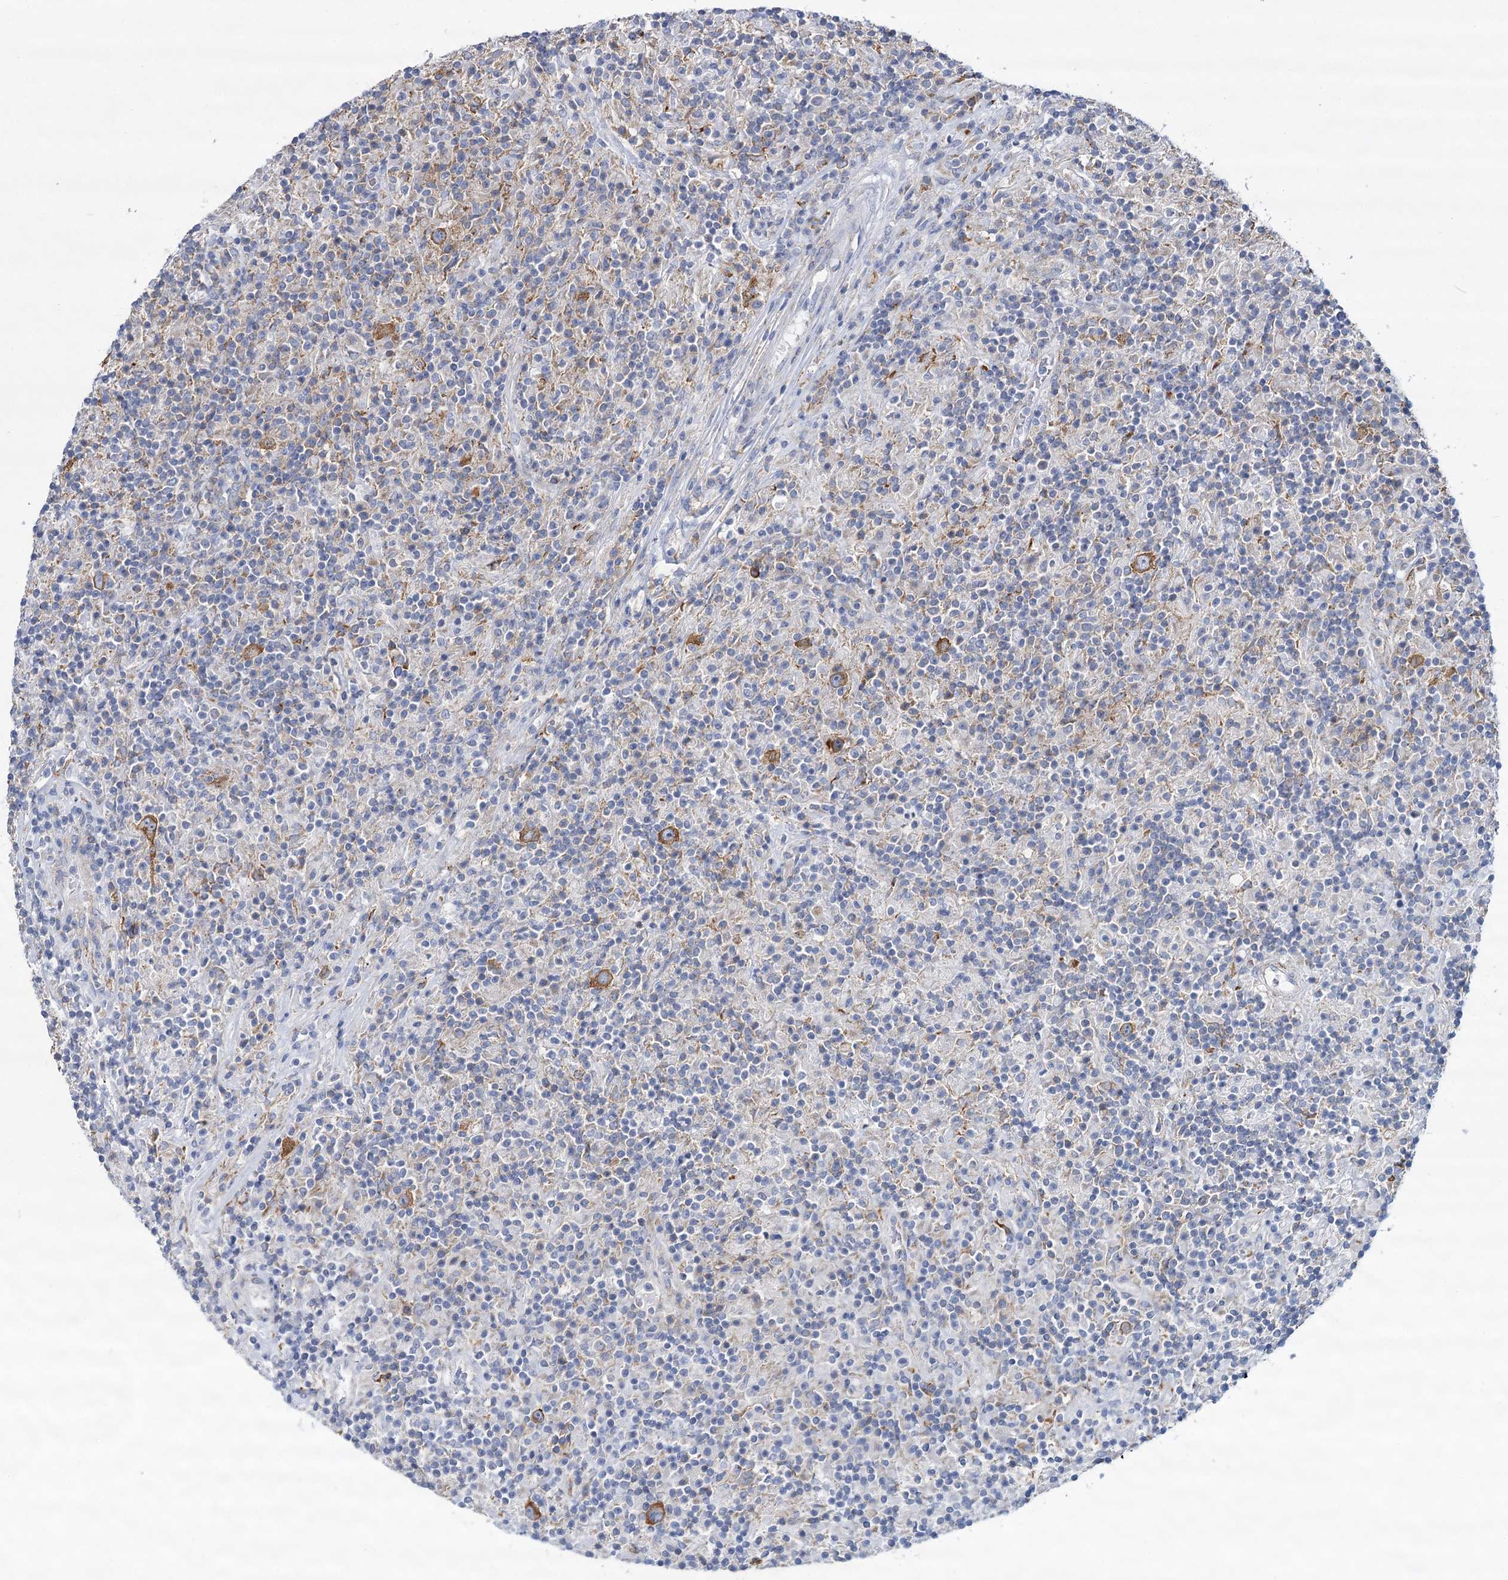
{"staining": {"intensity": "moderate", "quantity": ">75%", "location": "cytoplasmic/membranous"}, "tissue": "lymphoma", "cell_type": "Tumor cells", "image_type": "cancer", "snomed": [{"axis": "morphology", "description": "Hodgkin's disease, NOS"}, {"axis": "topography", "description": "Lymph node"}], "caption": "An immunohistochemistry image of tumor tissue is shown. Protein staining in brown labels moderate cytoplasmic/membranous positivity in Hodgkin's disease within tumor cells.", "gene": "THUMPD3", "patient": {"sex": "male", "age": 70}}